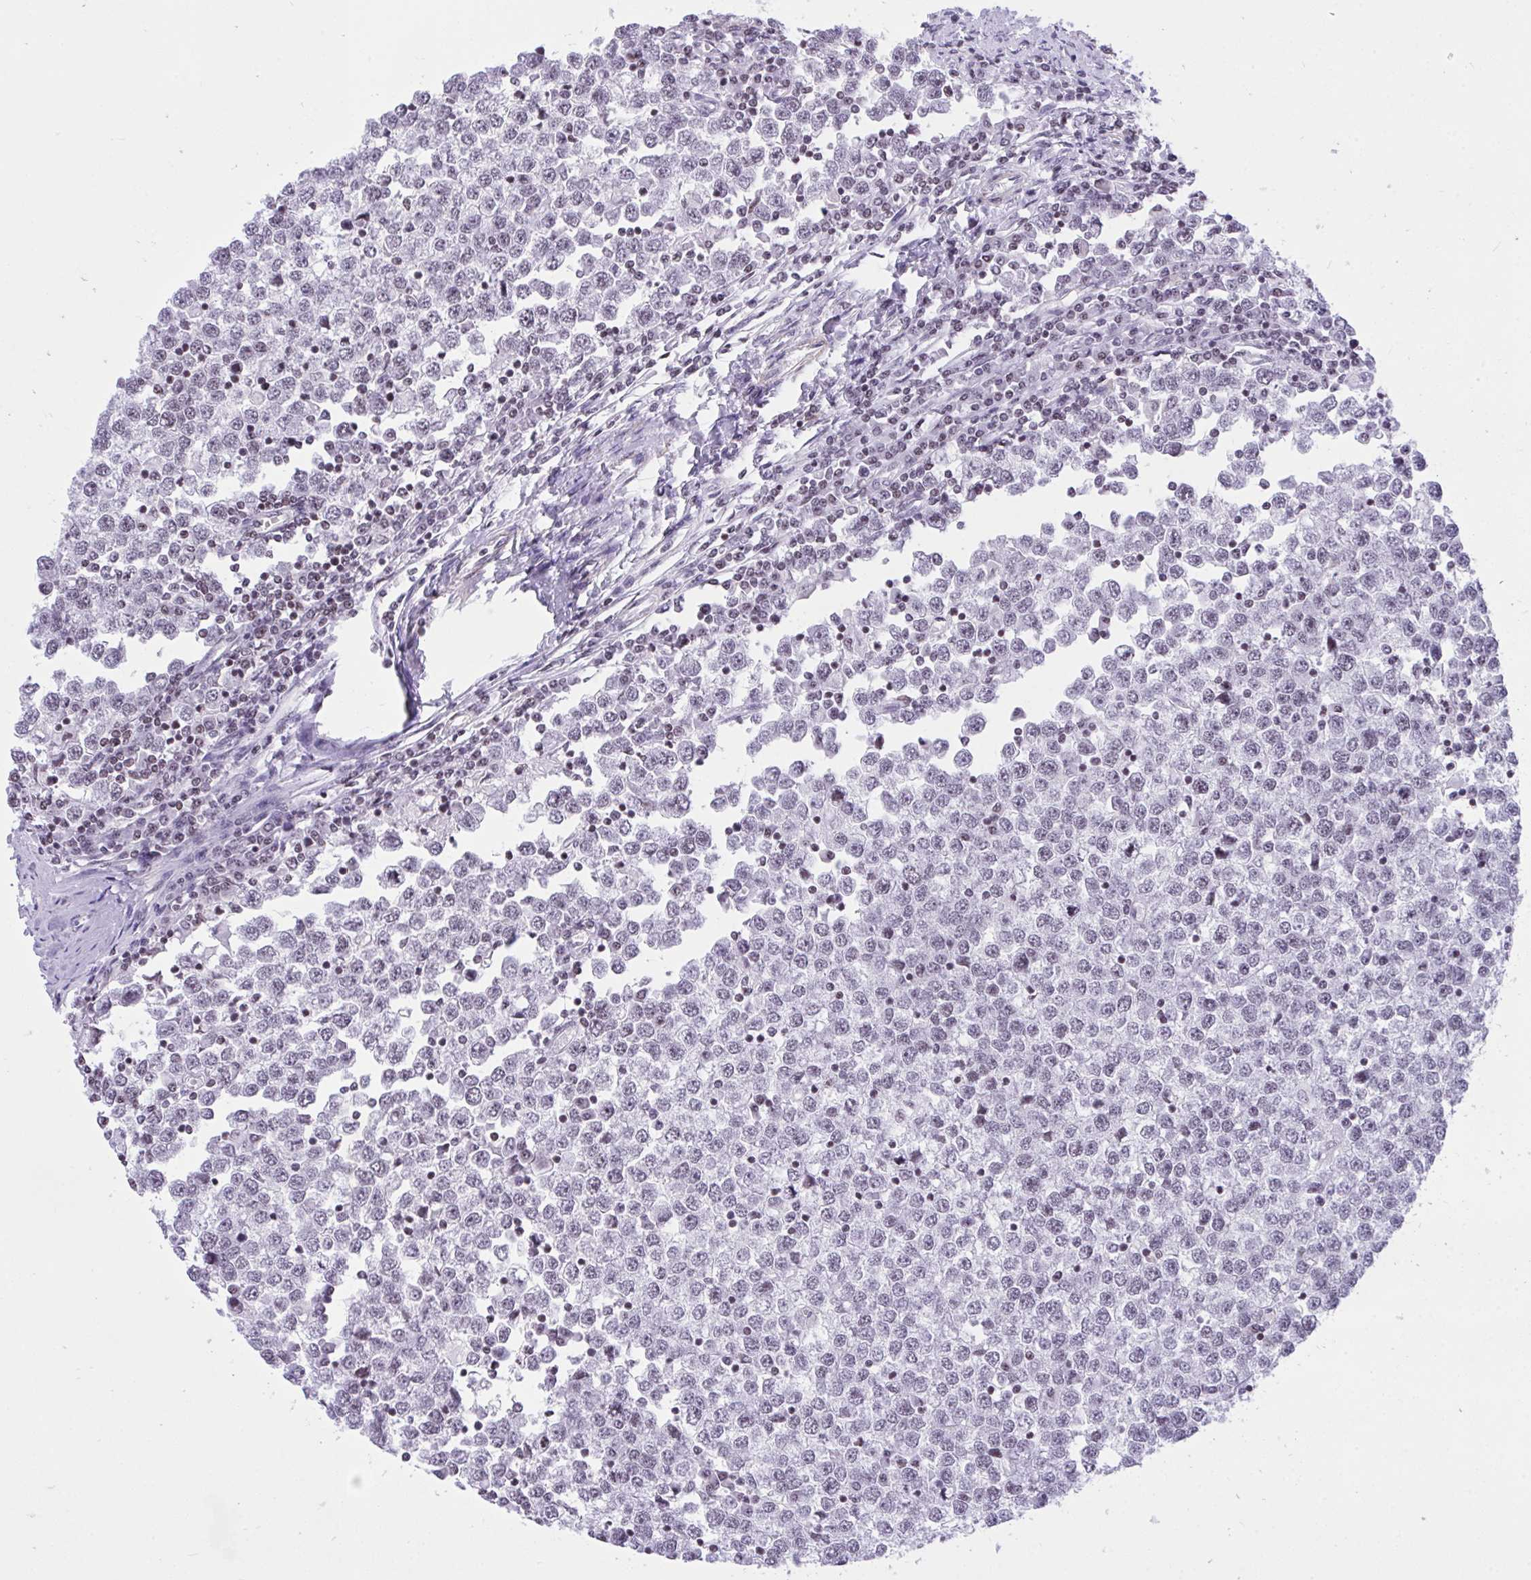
{"staining": {"intensity": "negative", "quantity": "none", "location": "none"}, "tissue": "testis cancer", "cell_type": "Tumor cells", "image_type": "cancer", "snomed": [{"axis": "morphology", "description": "Seminoma, NOS"}, {"axis": "topography", "description": "Testis"}], "caption": "Tumor cells are negative for brown protein staining in testis cancer (seminoma). The staining was performed using DAB (3,3'-diaminobenzidine) to visualize the protein expression in brown, while the nuclei were stained in blue with hematoxylin (Magnification: 20x).", "gene": "KCNN4", "patient": {"sex": "male", "age": 65}}